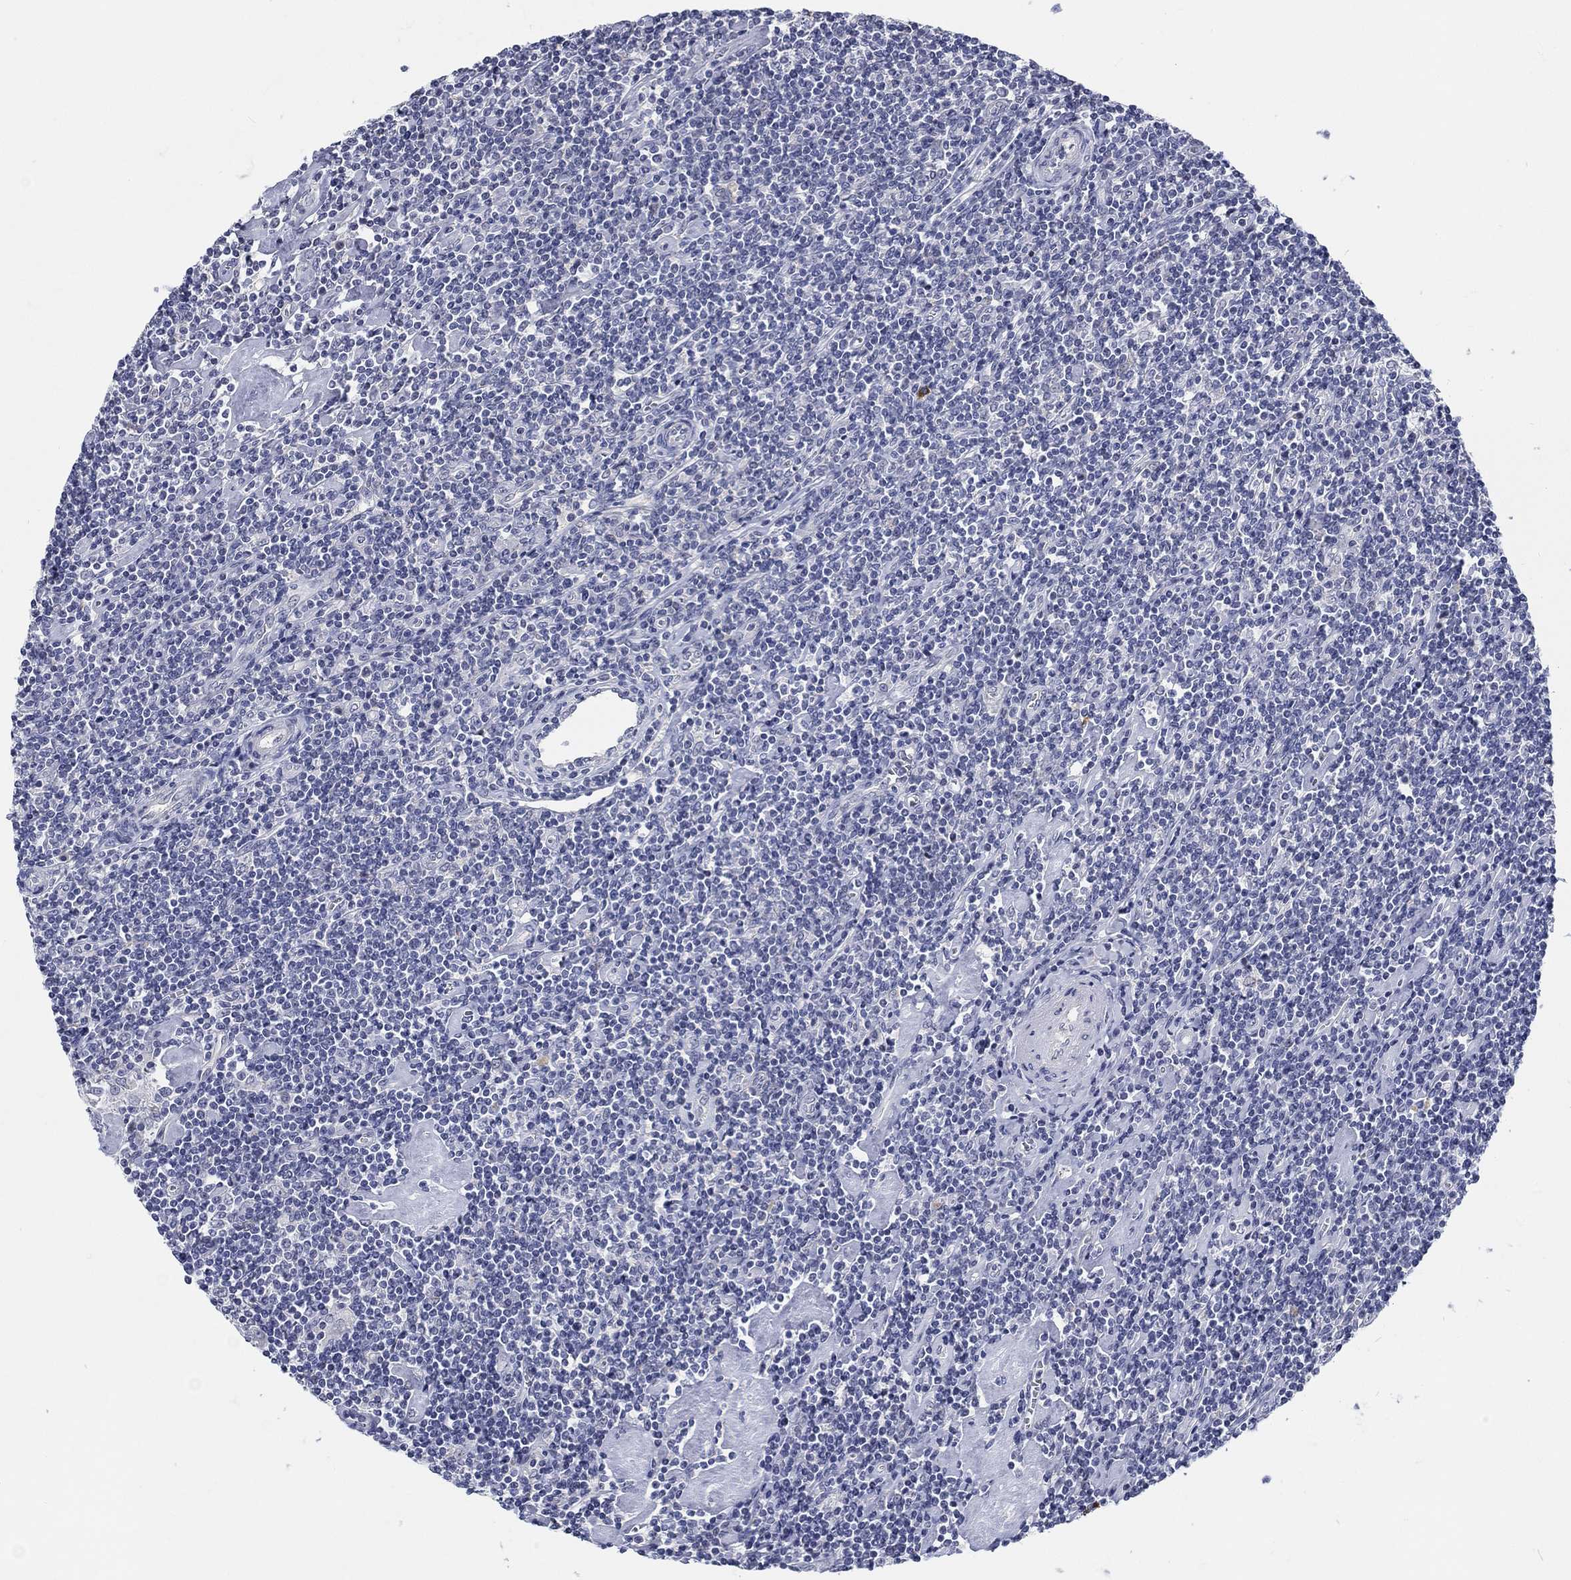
{"staining": {"intensity": "negative", "quantity": "none", "location": "none"}, "tissue": "lymphoma", "cell_type": "Tumor cells", "image_type": "cancer", "snomed": [{"axis": "morphology", "description": "Hodgkin's disease, NOS"}, {"axis": "topography", "description": "Lymph node"}], "caption": "Lymphoma stained for a protein using IHC reveals no staining tumor cells.", "gene": "SMIM18", "patient": {"sex": "male", "age": 40}}